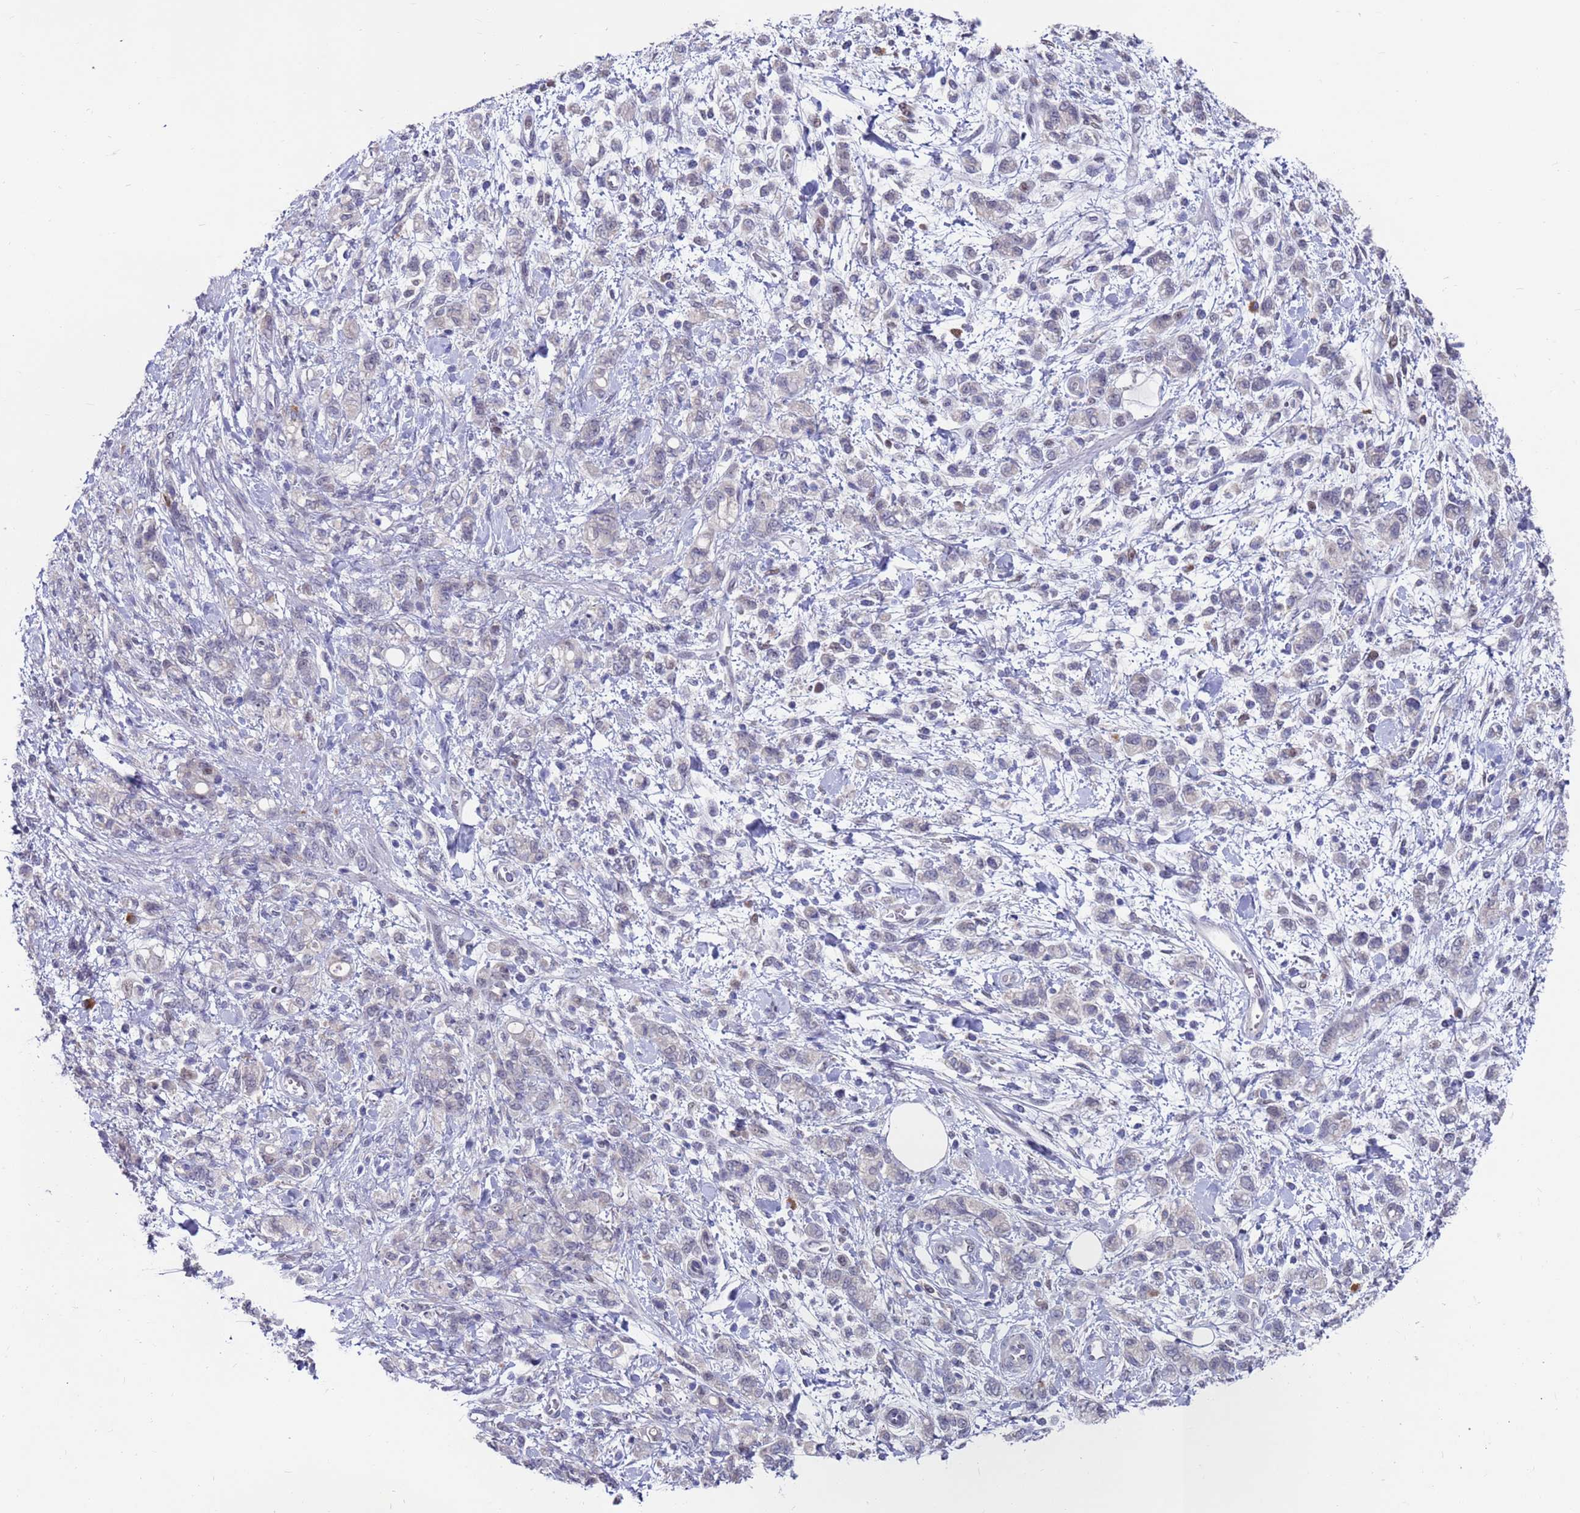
{"staining": {"intensity": "negative", "quantity": "none", "location": "none"}, "tissue": "stomach cancer", "cell_type": "Tumor cells", "image_type": "cancer", "snomed": [{"axis": "morphology", "description": "Adenocarcinoma, NOS"}, {"axis": "topography", "description": "Stomach"}], "caption": "This image is of stomach cancer stained with IHC to label a protein in brown with the nuclei are counter-stained blue. There is no staining in tumor cells.", "gene": "FBXO27", "patient": {"sex": "male", "age": 77}}